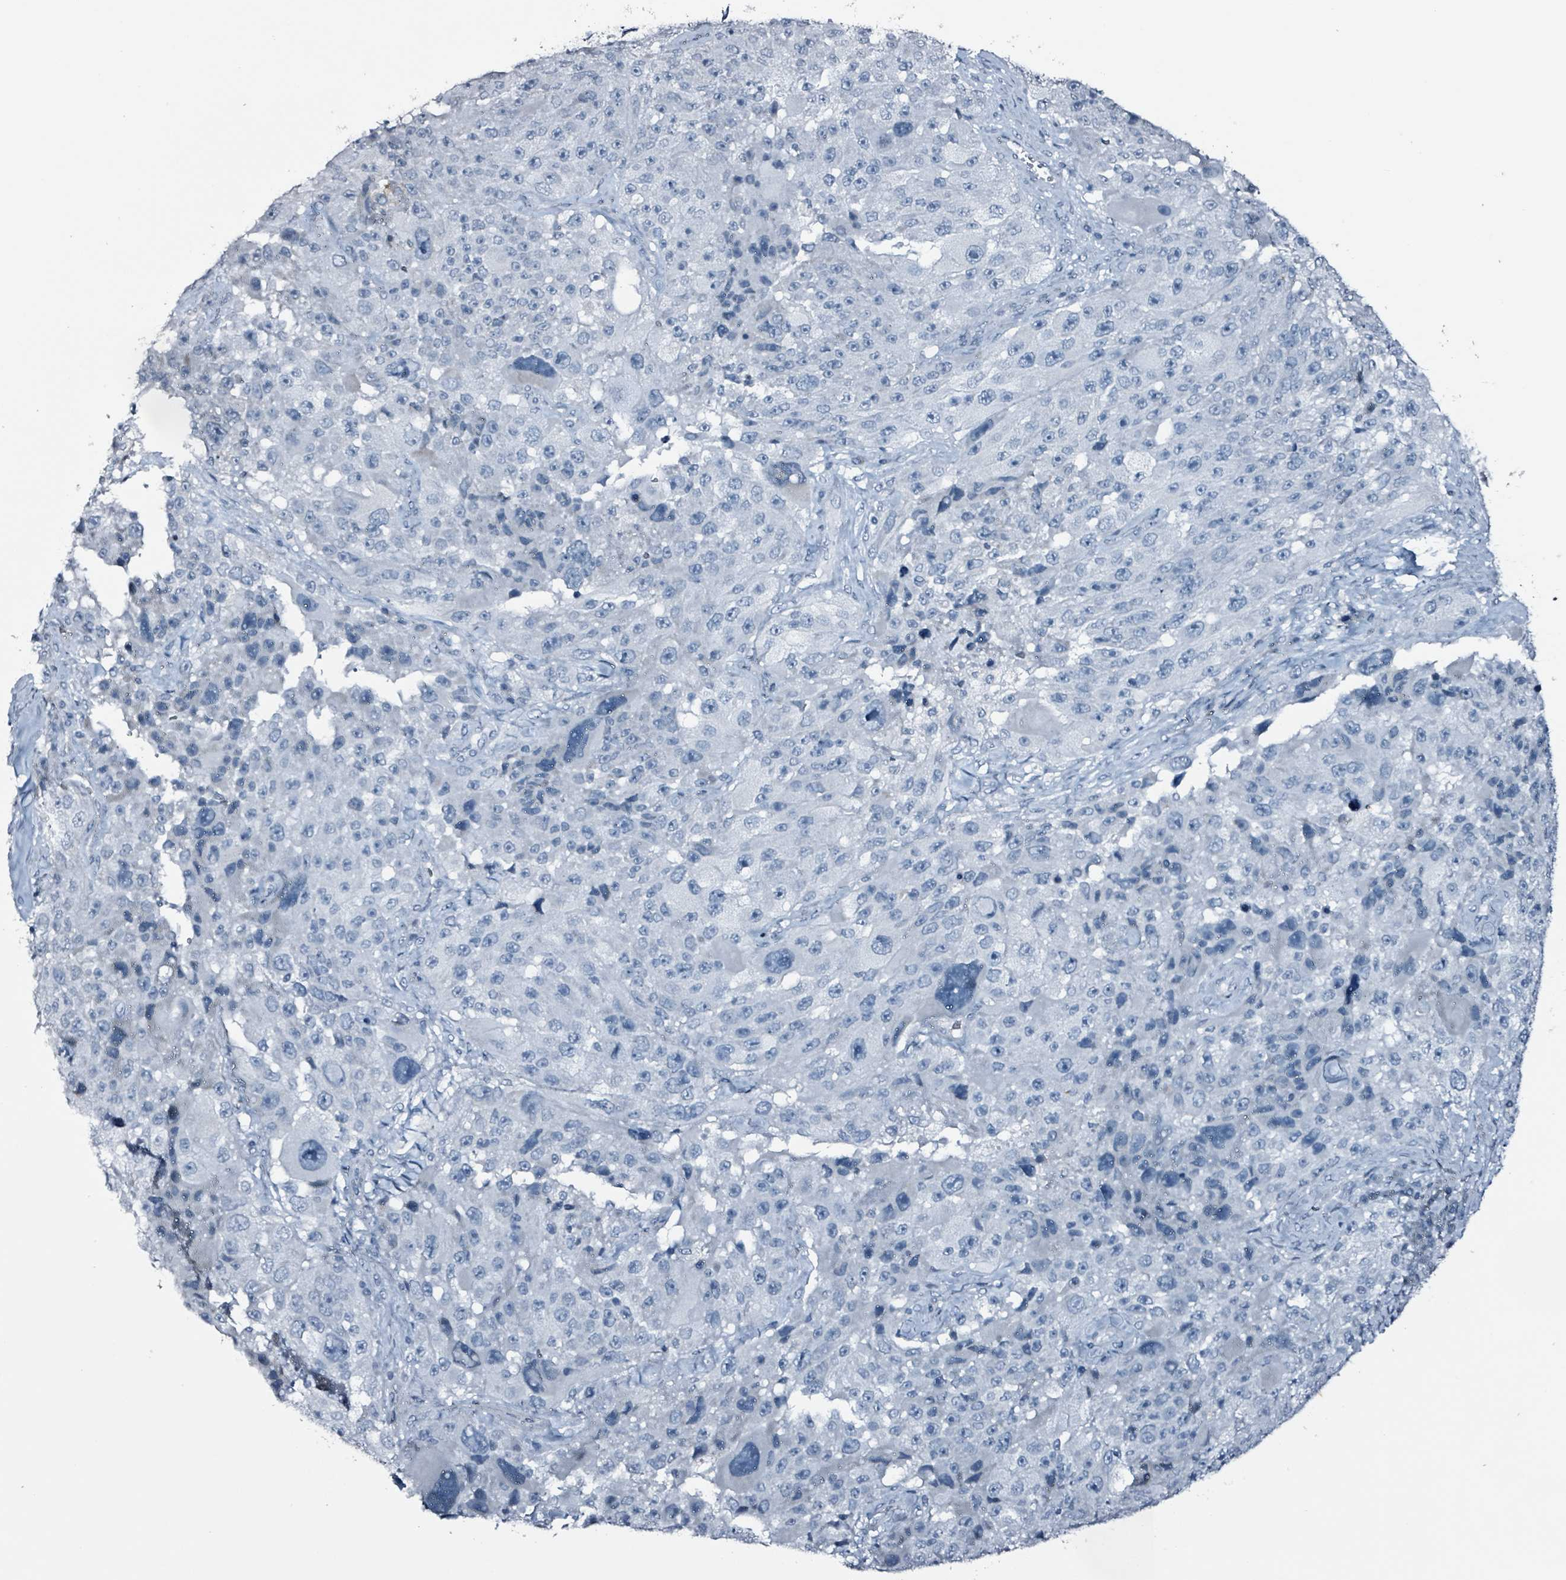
{"staining": {"intensity": "negative", "quantity": "none", "location": "none"}, "tissue": "melanoma", "cell_type": "Tumor cells", "image_type": "cancer", "snomed": [{"axis": "morphology", "description": "Malignant melanoma, Metastatic site"}, {"axis": "topography", "description": "Lymph node"}], "caption": "Tumor cells show no significant positivity in melanoma.", "gene": "CA9", "patient": {"sex": "male", "age": 62}}